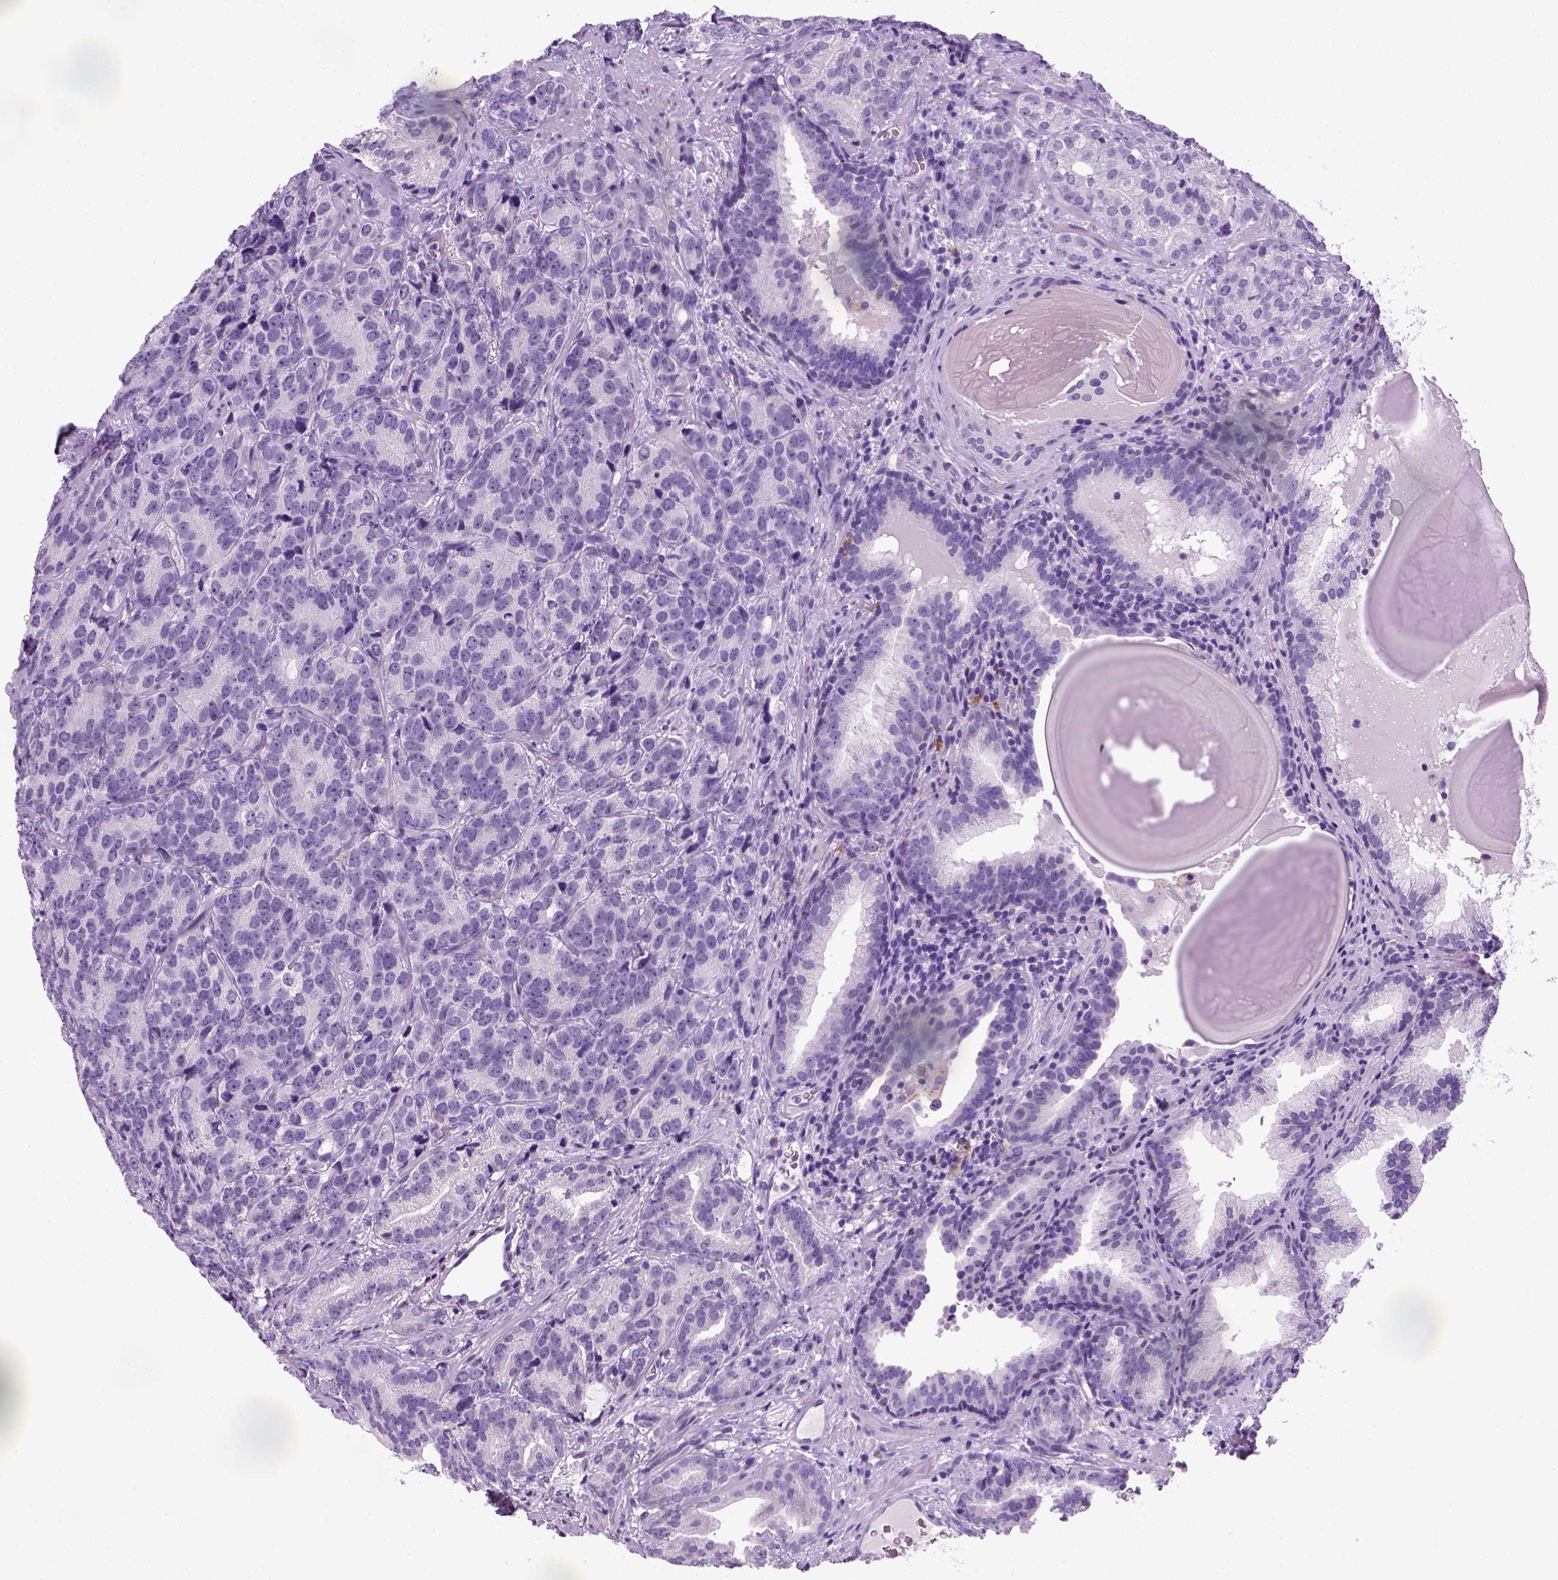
{"staining": {"intensity": "negative", "quantity": "none", "location": "none"}, "tissue": "prostate cancer", "cell_type": "Tumor cells", "image_type": "cancer", "snomed": [{"axis": "morphology", "description": "Adenocarcinoma, NOS"}, {"axis": "topography", "description": "Prostate"}], "caption": "Prostate adenocarcinoma stained for a protein using immunohistochemistry (IHC) exhibits no expression tumor cells.", "gene": "KRT71", "patient": {"sex": "male", "age": 71}}